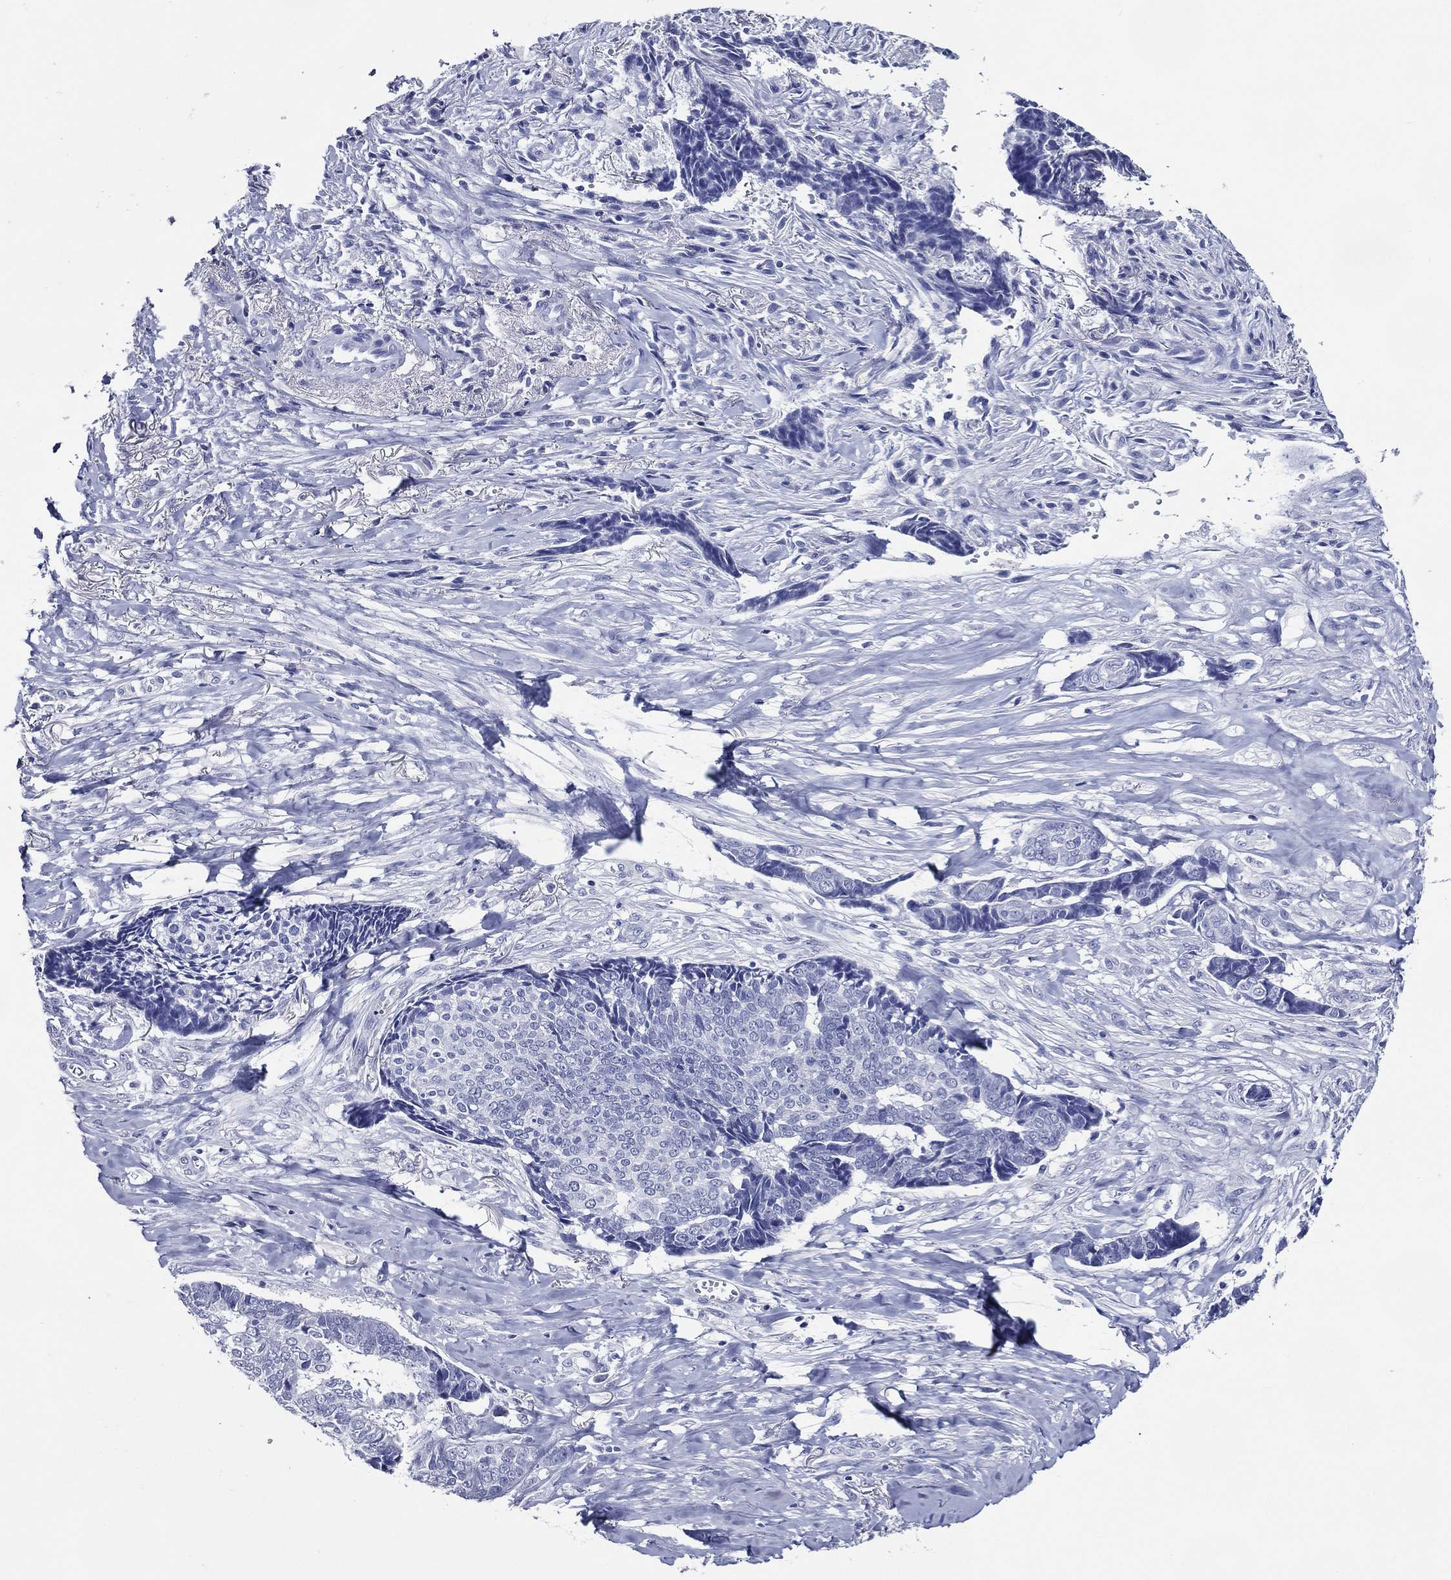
{"staining": {"intensity": "negative", "quantity": "none", "location": "none"}, "tissue": "skin cancer", "cell_type": "Tumor cells", "image_type": "cancer", "snomed": [{"axis": "morphology", "description": "Basal cell carcinoma"}, {"axis": "topography", "description": "Skin"}], "caption": "There is no significant staining in tumor cells of skin basal cell carcinoma.", "gene": "ACE2", "patient": {"sex": "male", "age": 86}}